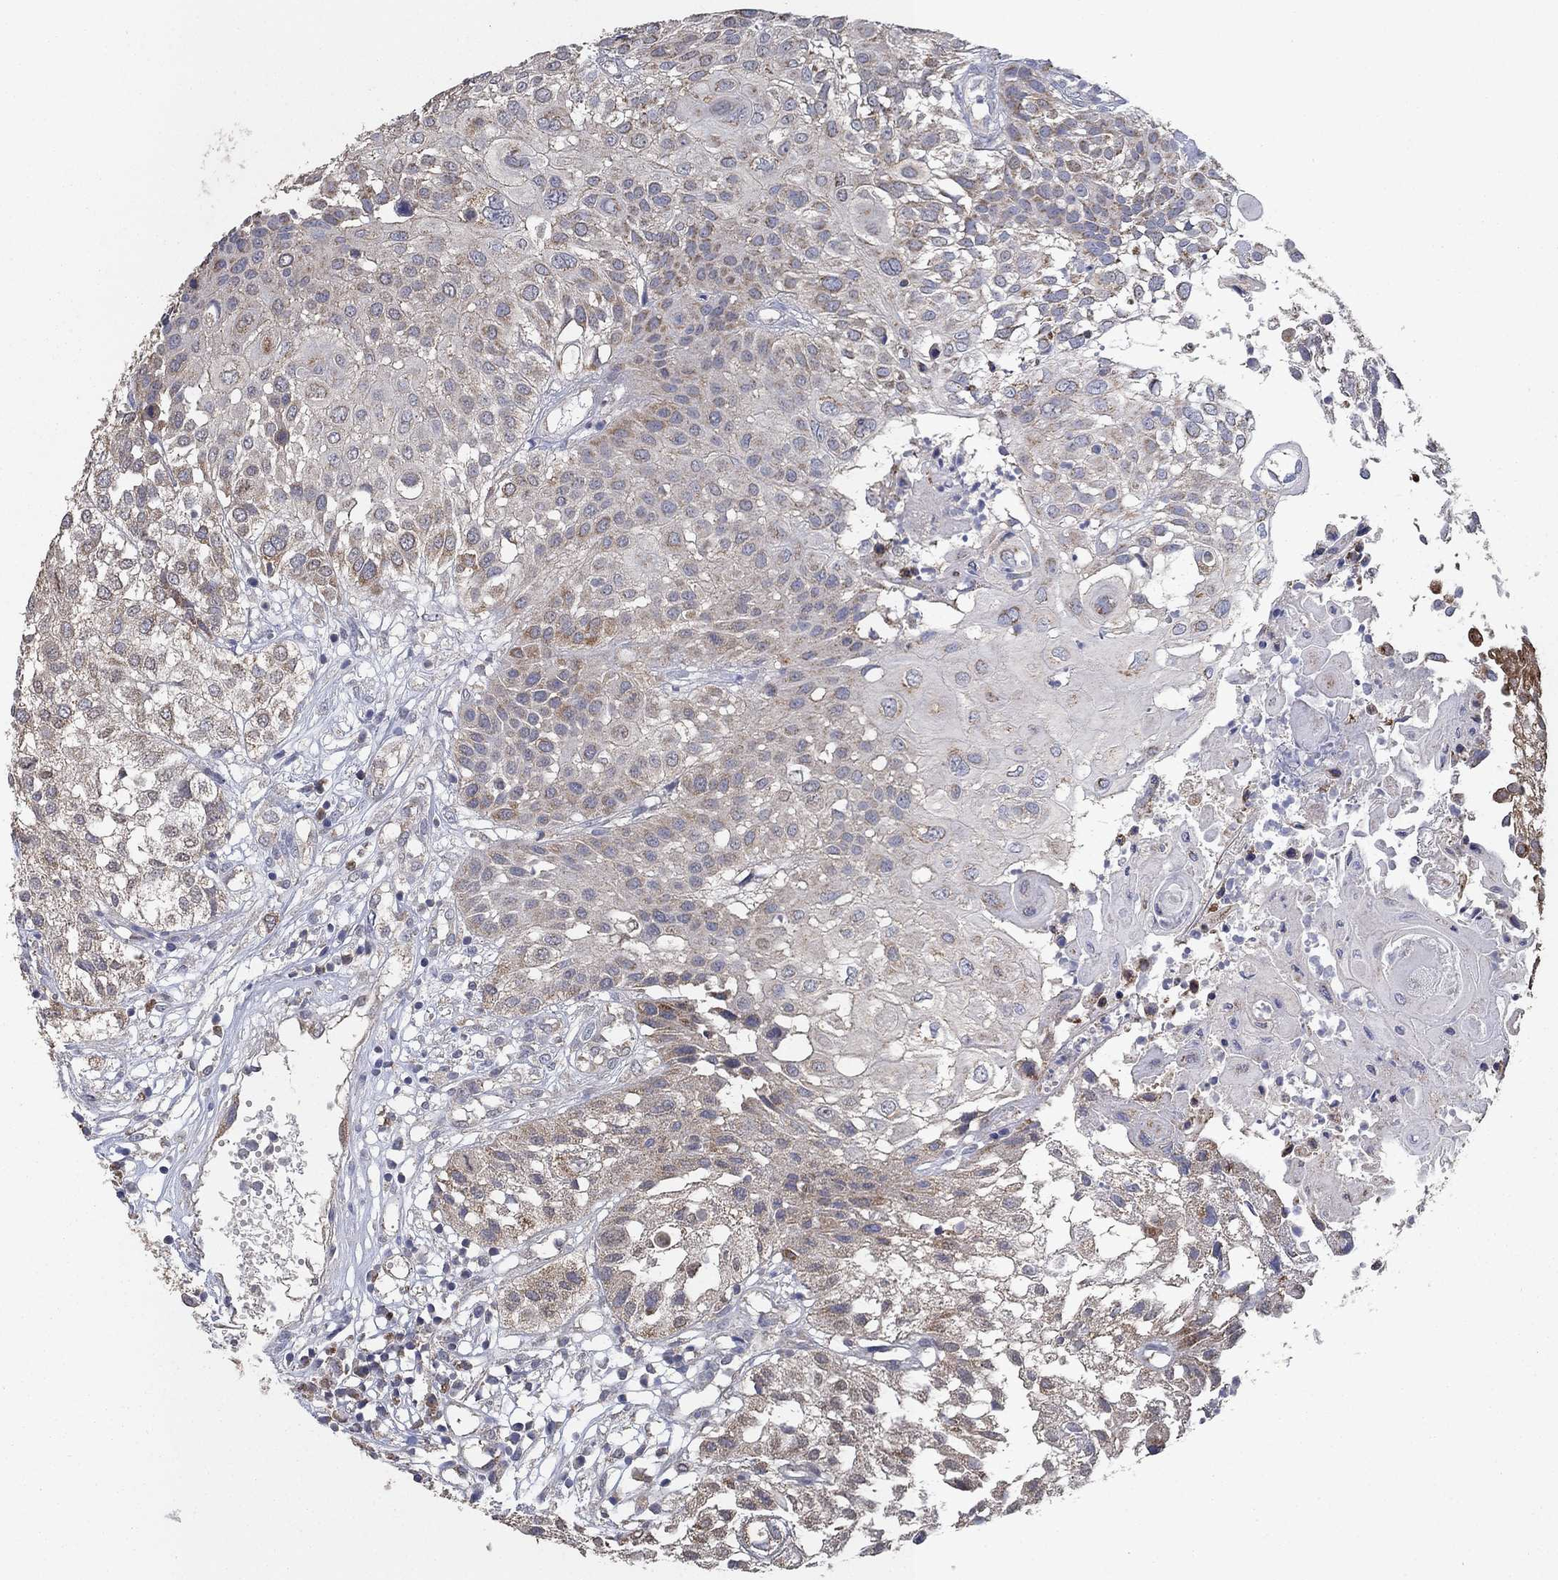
{"staining": {"intensity": "weak", "quantity": "25%-75%", "location": "cytoplasmic/membranous"}, "tissue": "urothelial cancer", "cell_type": "Tumor cells", "image_type": "cancer", "snomed": [{"axis": "morphology", "description": "Urothelial carcinoma, High grade"}, {"axis": "topography", "description": "Urinary bladder"}], "caption": "IHC of human urothelial carcinoma (high-grade) displays low levels of weak cytoplasmic/membranous expression in about 25%-75% of tumor cells.", "gene": "HID1", "patient": {"sex": "female", "age": 79}}